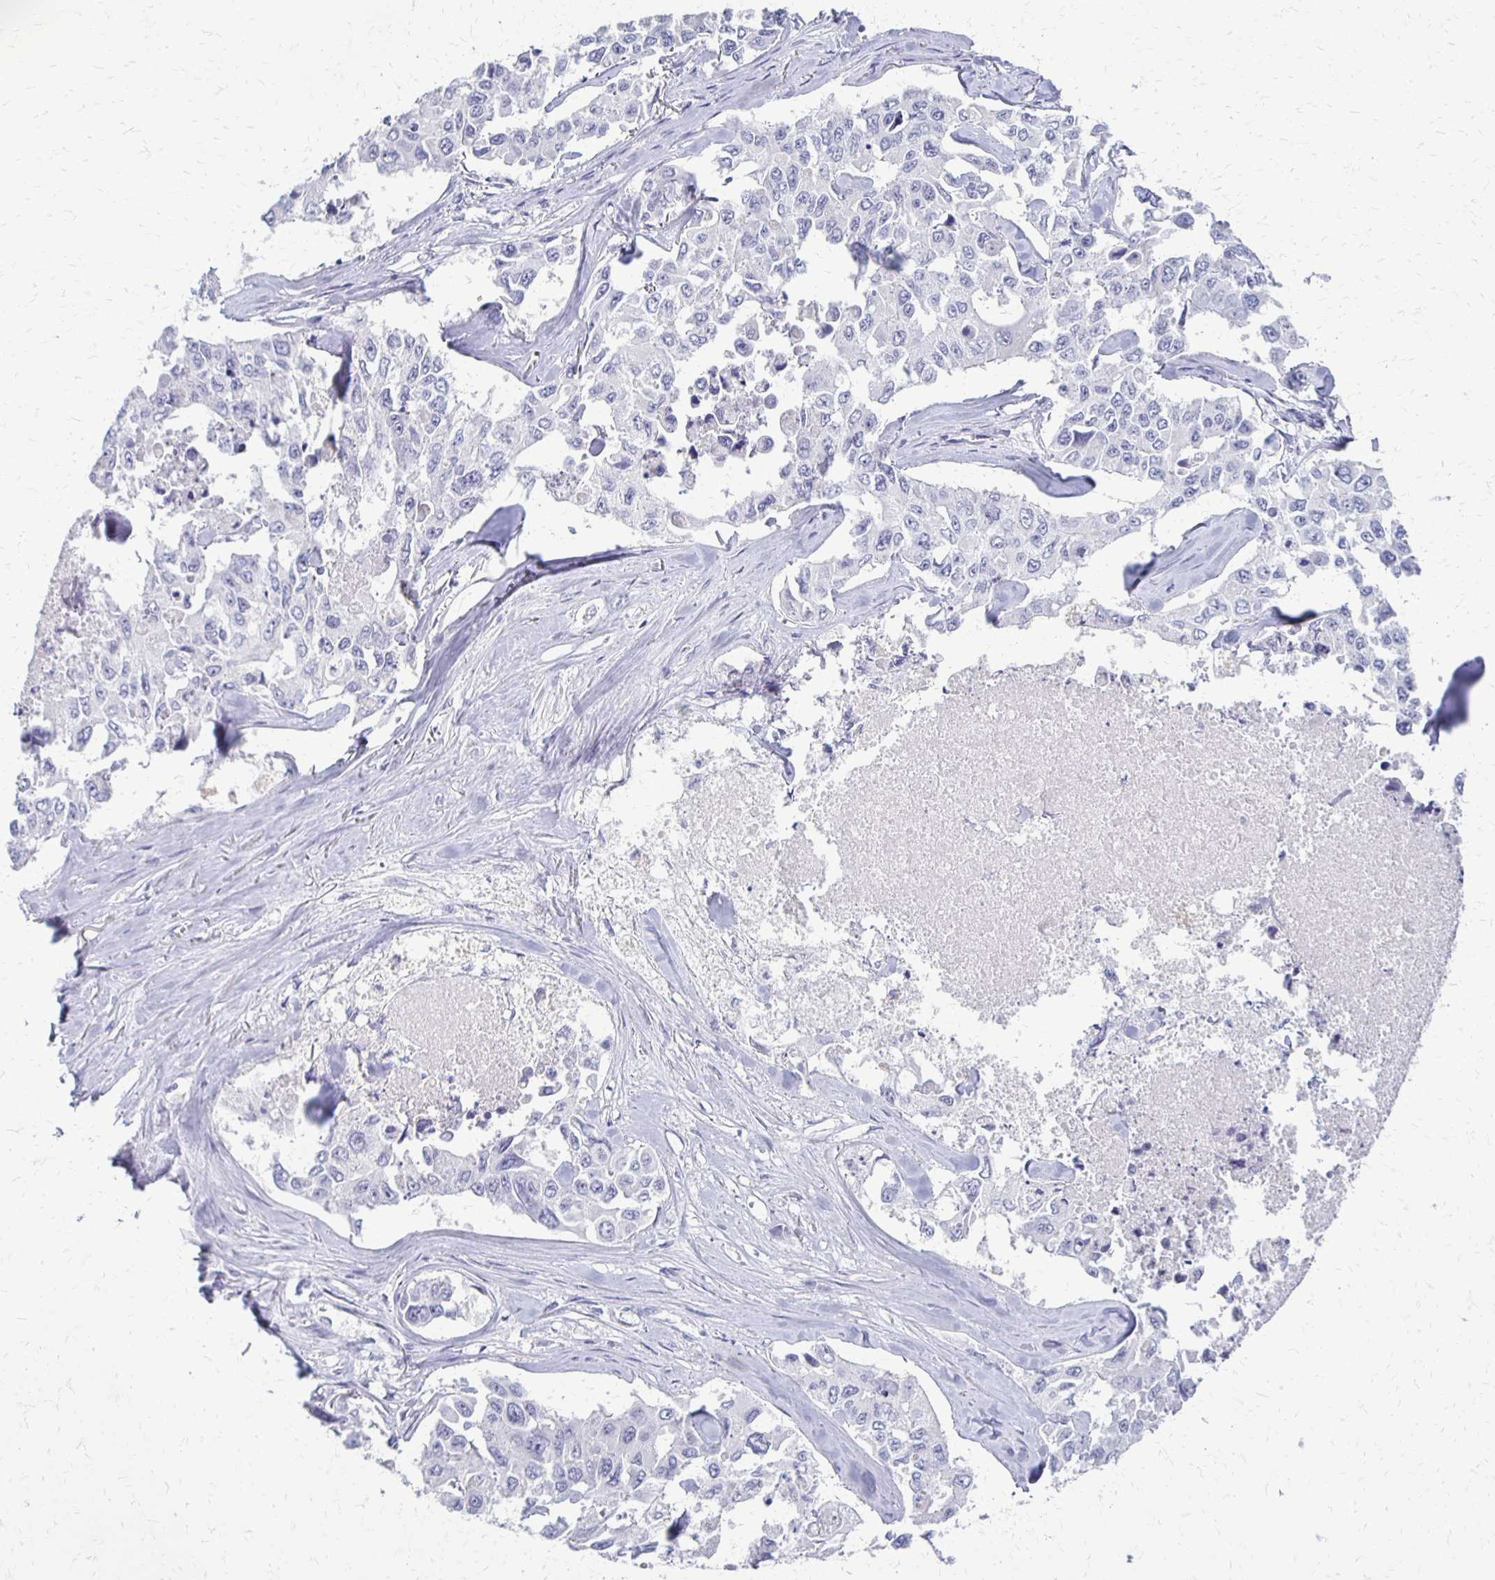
{"staining": {"intensity": "negative", "quantity": "none", "location": "none"}, "tissue": "lung cancer", "cell_type": "Tumor cells", "image_type": "cancer", "snomed": [{"axis": "morphology", "description": "Adenocarcinoma, NOS"}, {"axis": "topography", "description": "Lung"}], "caption": "This is a photomicrograph of immunohistochemistry staining of adenocarcinoma (lung), which shows no expression in tumor cells. (Stains: DAB (3,3'-diaminobenzidine) IHC with hematoxylin counter stain, Microscopy: brightfield microscopy at high magnification).", "gene": "RHOC", "patient": {"sex": "male", "age": 64}}